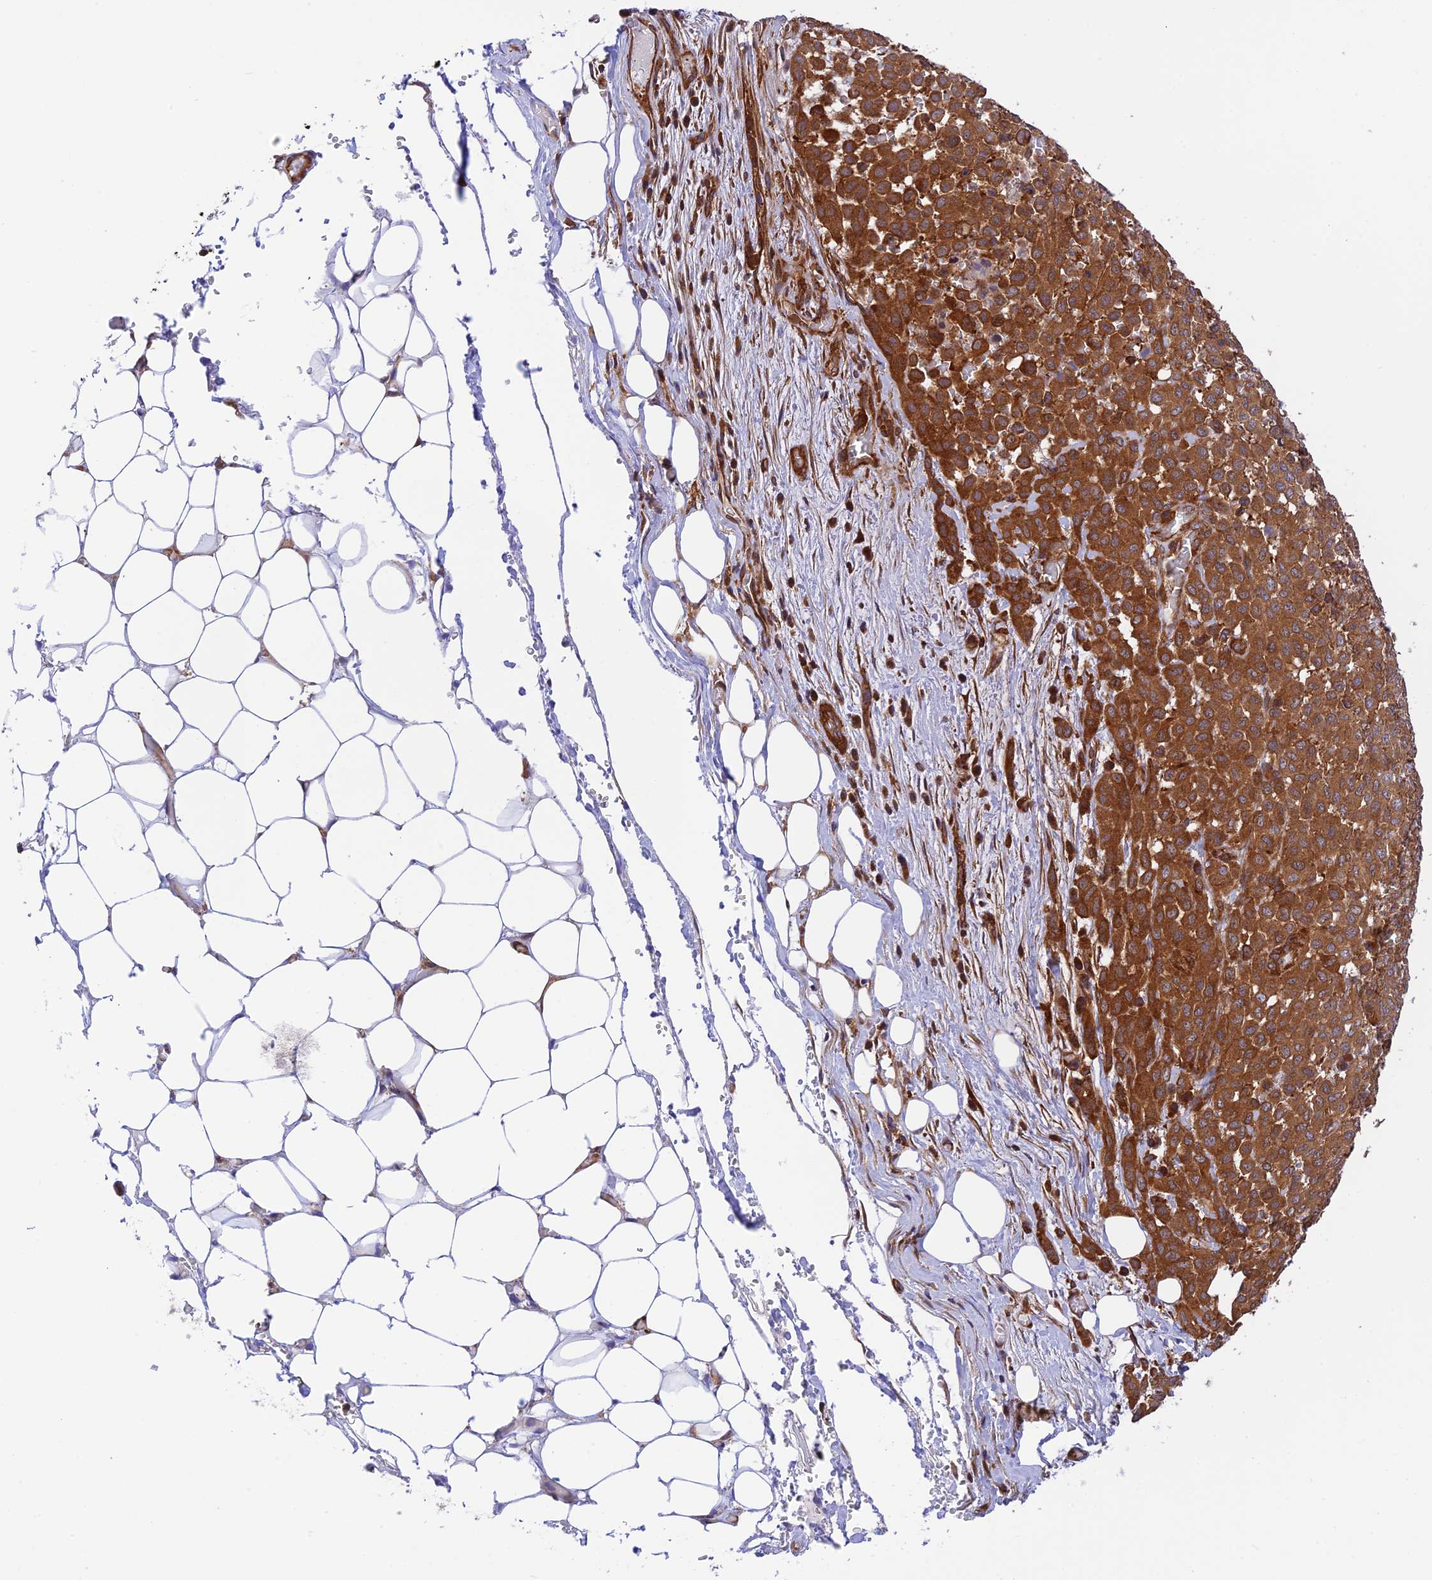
{"staining": {"intensity": "strong", "quantity": ">75%", "location": "cytoplasmic/membranous"}, "tissue": "melanoma", "cell_type": "Tumor cells", "image_type": "cancer", "snomed": [{"axis": "morphology", "description": "Malignant melanoma, Metastatic site"}, {"axis": "topography", "description": "Skin"}], "caption": "Tumor cells reveal high levels of strong cytoplasmic/membranous positivity in approximately >75% of cells in human malignant melanoma (metastatic site).", "gene": "EVI5L", "patient": {"sex": "female", "age": 81}}